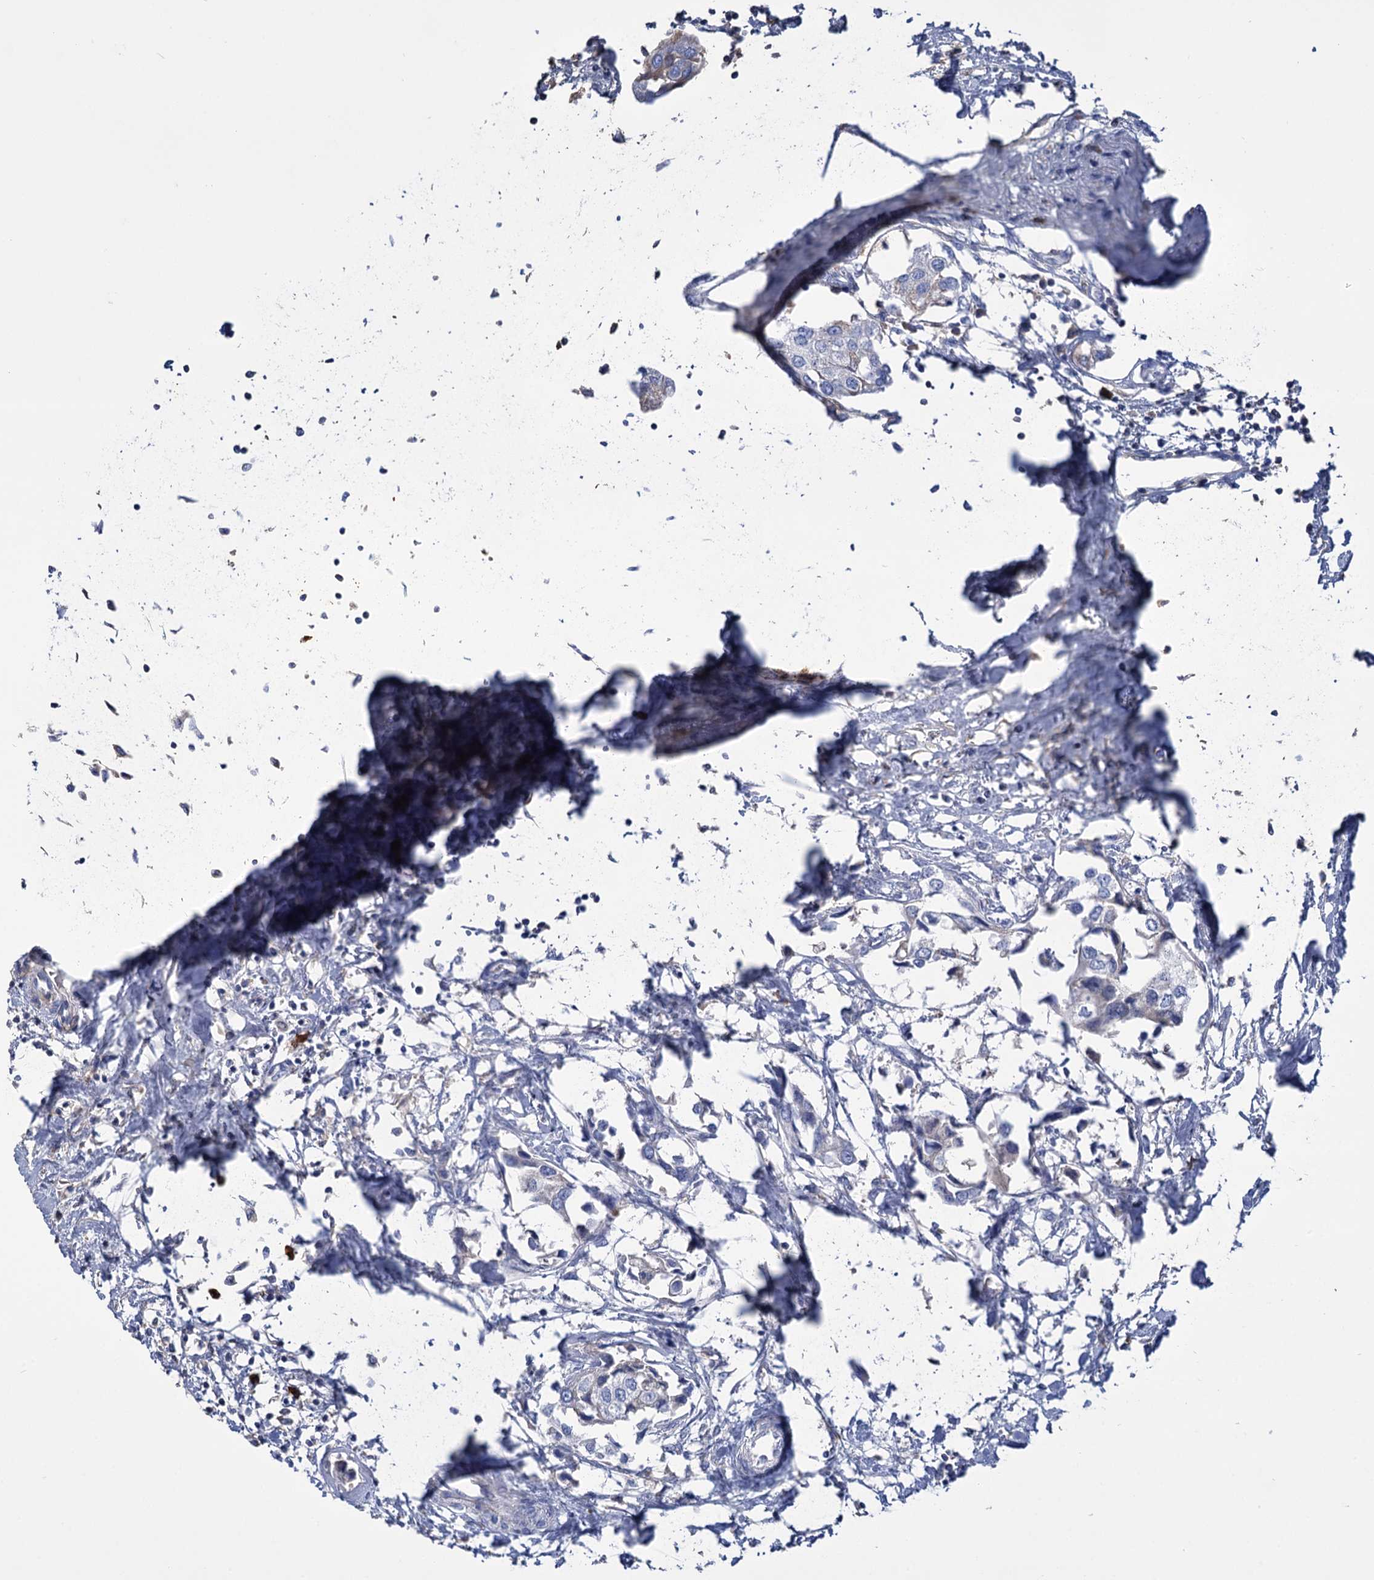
{"staining": {"intensity": "negative", "quantity": "none", "location": "none"}, "tissue": "urothelial cancer", "cell_type": "Tumor cells", "image_type": "cancer", "snomed": [{"axis": "morphology", "description": "Urothelial carcinoma, High grade"}, {"axis": "topography", "description": "Urinary bladder"}], "caption": "High power microscopy micrograph of an immunohistochemistry (IHC) micrograph of urothelial cancer, revealing no significant expression in tumor cells.", "gene": "FBXW12", "patient": {"sex": "male", "age": 64}}